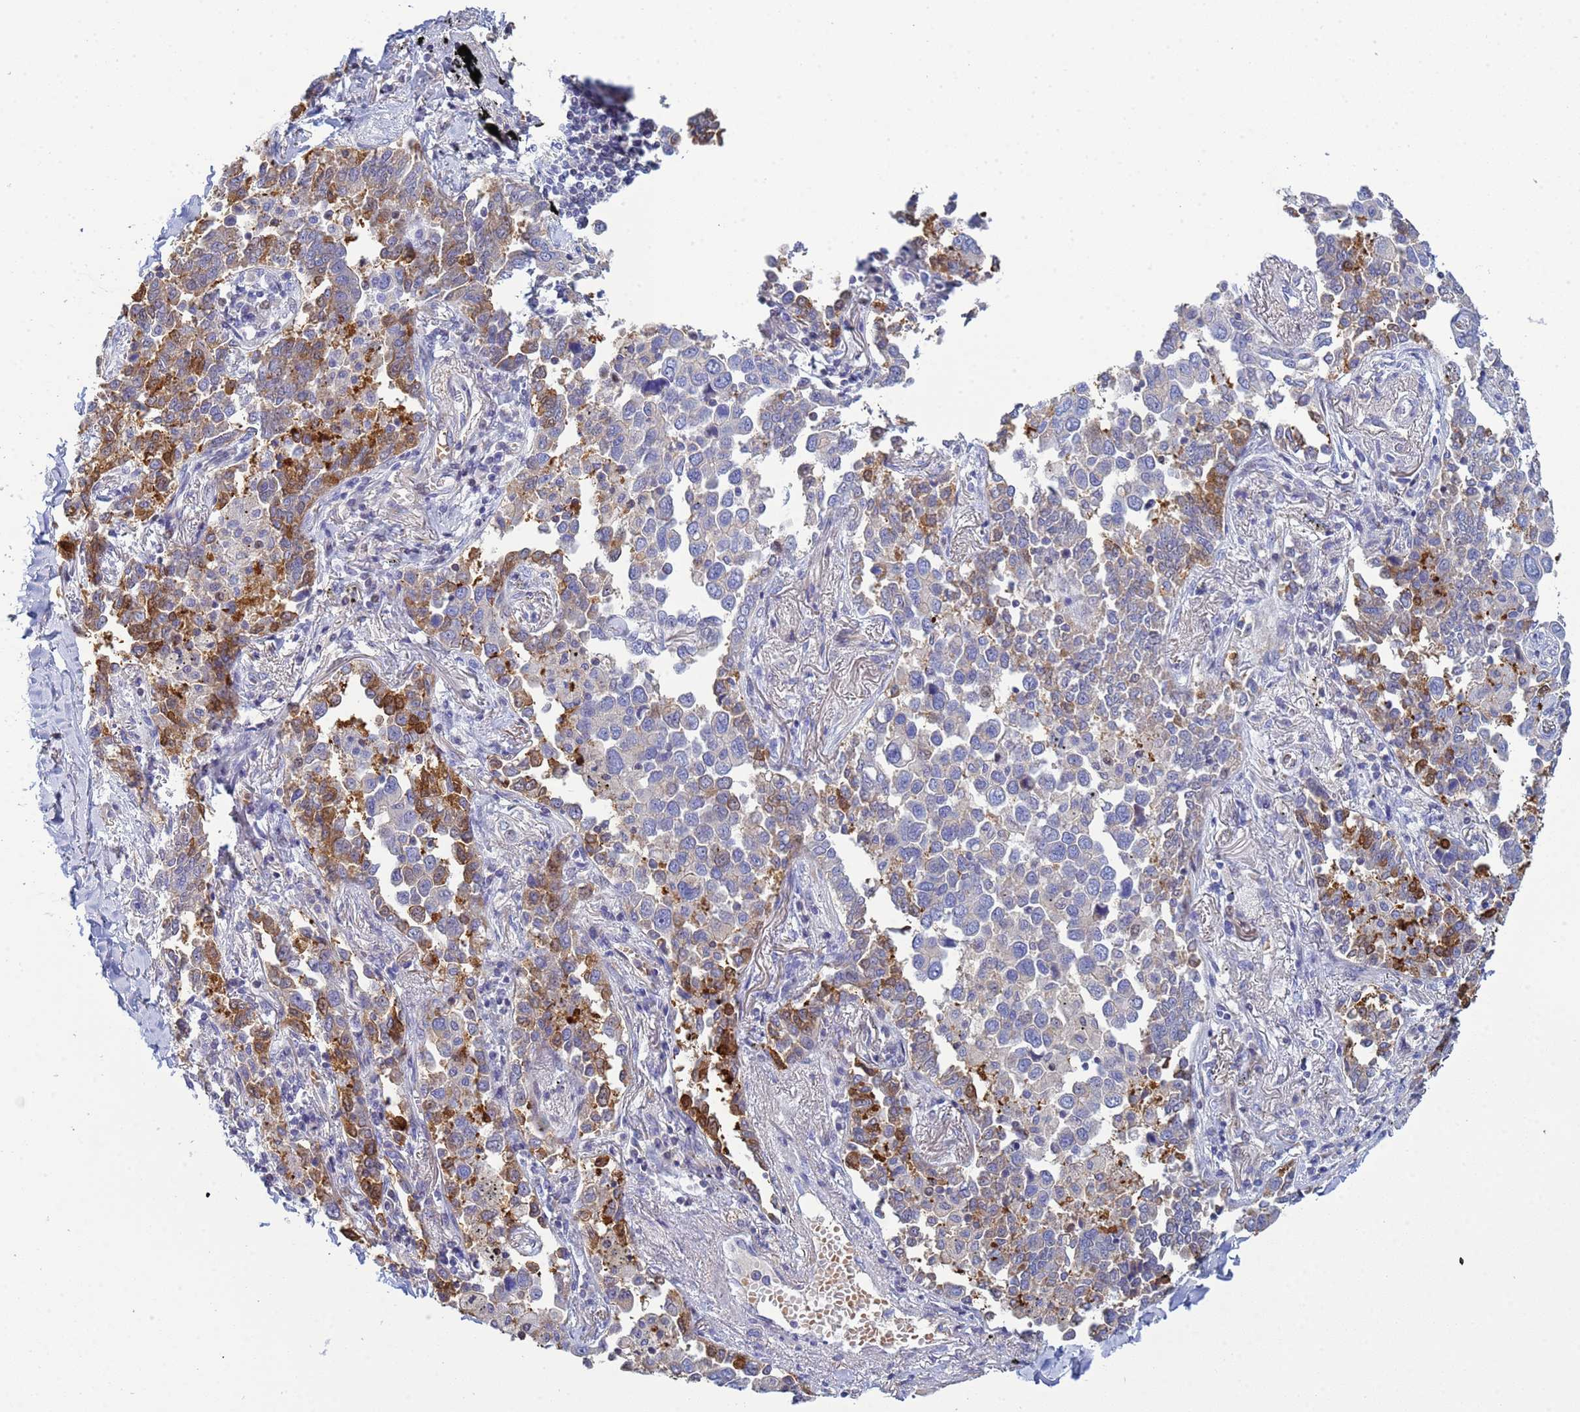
{"staining": {"intensity": "strong", "quantity": "<25%", "location": "cytoplasmic/membranous"}, "tissue": "lung cancer", "cell_type": "Tumor cells", "image_type": "cancer", "snomed": [{"axis": "morphology", "description": "Adenocarcinoma, NOS"}, {"axis": "topography", "description": "Lung"}], "caption": "A brown stain shows strong cytoplasmic/membranous positivity of a protein in lung cancer tumor cells. (DAB = brown stain, brightfield microscopy at high magnification).", "gene": "PPP6R1", "patient": {"sex": "male", "age": 67}}